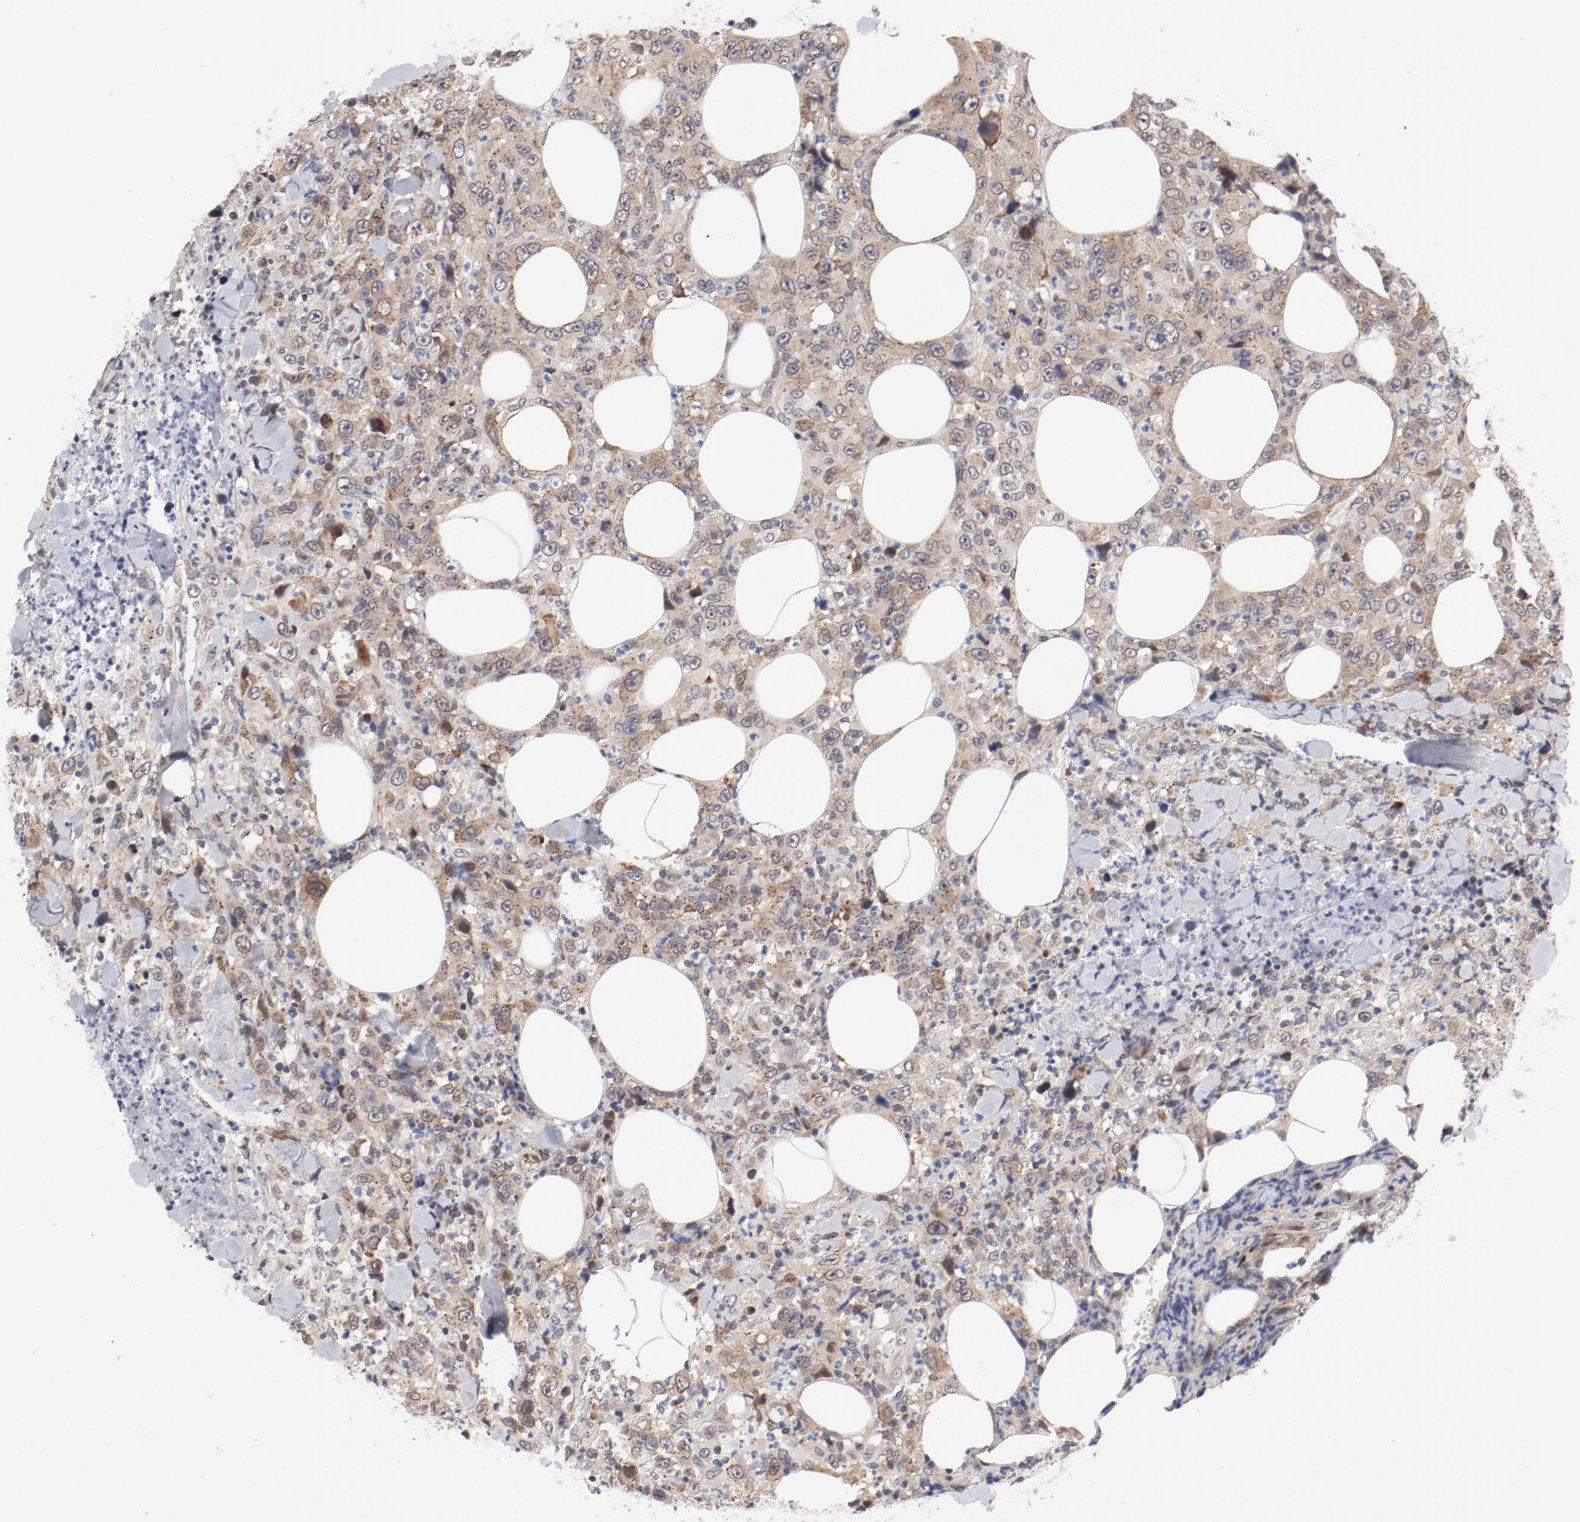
{"staining": {"intensity": "weak", "quantity": "<25%", "location": "cytoplasmic/membranous"}, "tissue": "thyroid cancer", "cell_type": "Tumor cells", "image_type": "cancer", "snomed": [{"axis": "morphology", "description": "Carcinoma, NOS"}, {"axis": "topography", "description": "Thyroid gland"}], "caption": "Immunohistochemistry photomicrograph of thyroid cancer (carcinoma) stained for a protein (brown), which displays no positivity in tumor cells. (Immunohistochemistry (ihc), brightfield microscopy, high magnification).", "gene": "RPL12", "patient": {"sex": "female", "age": 77}}